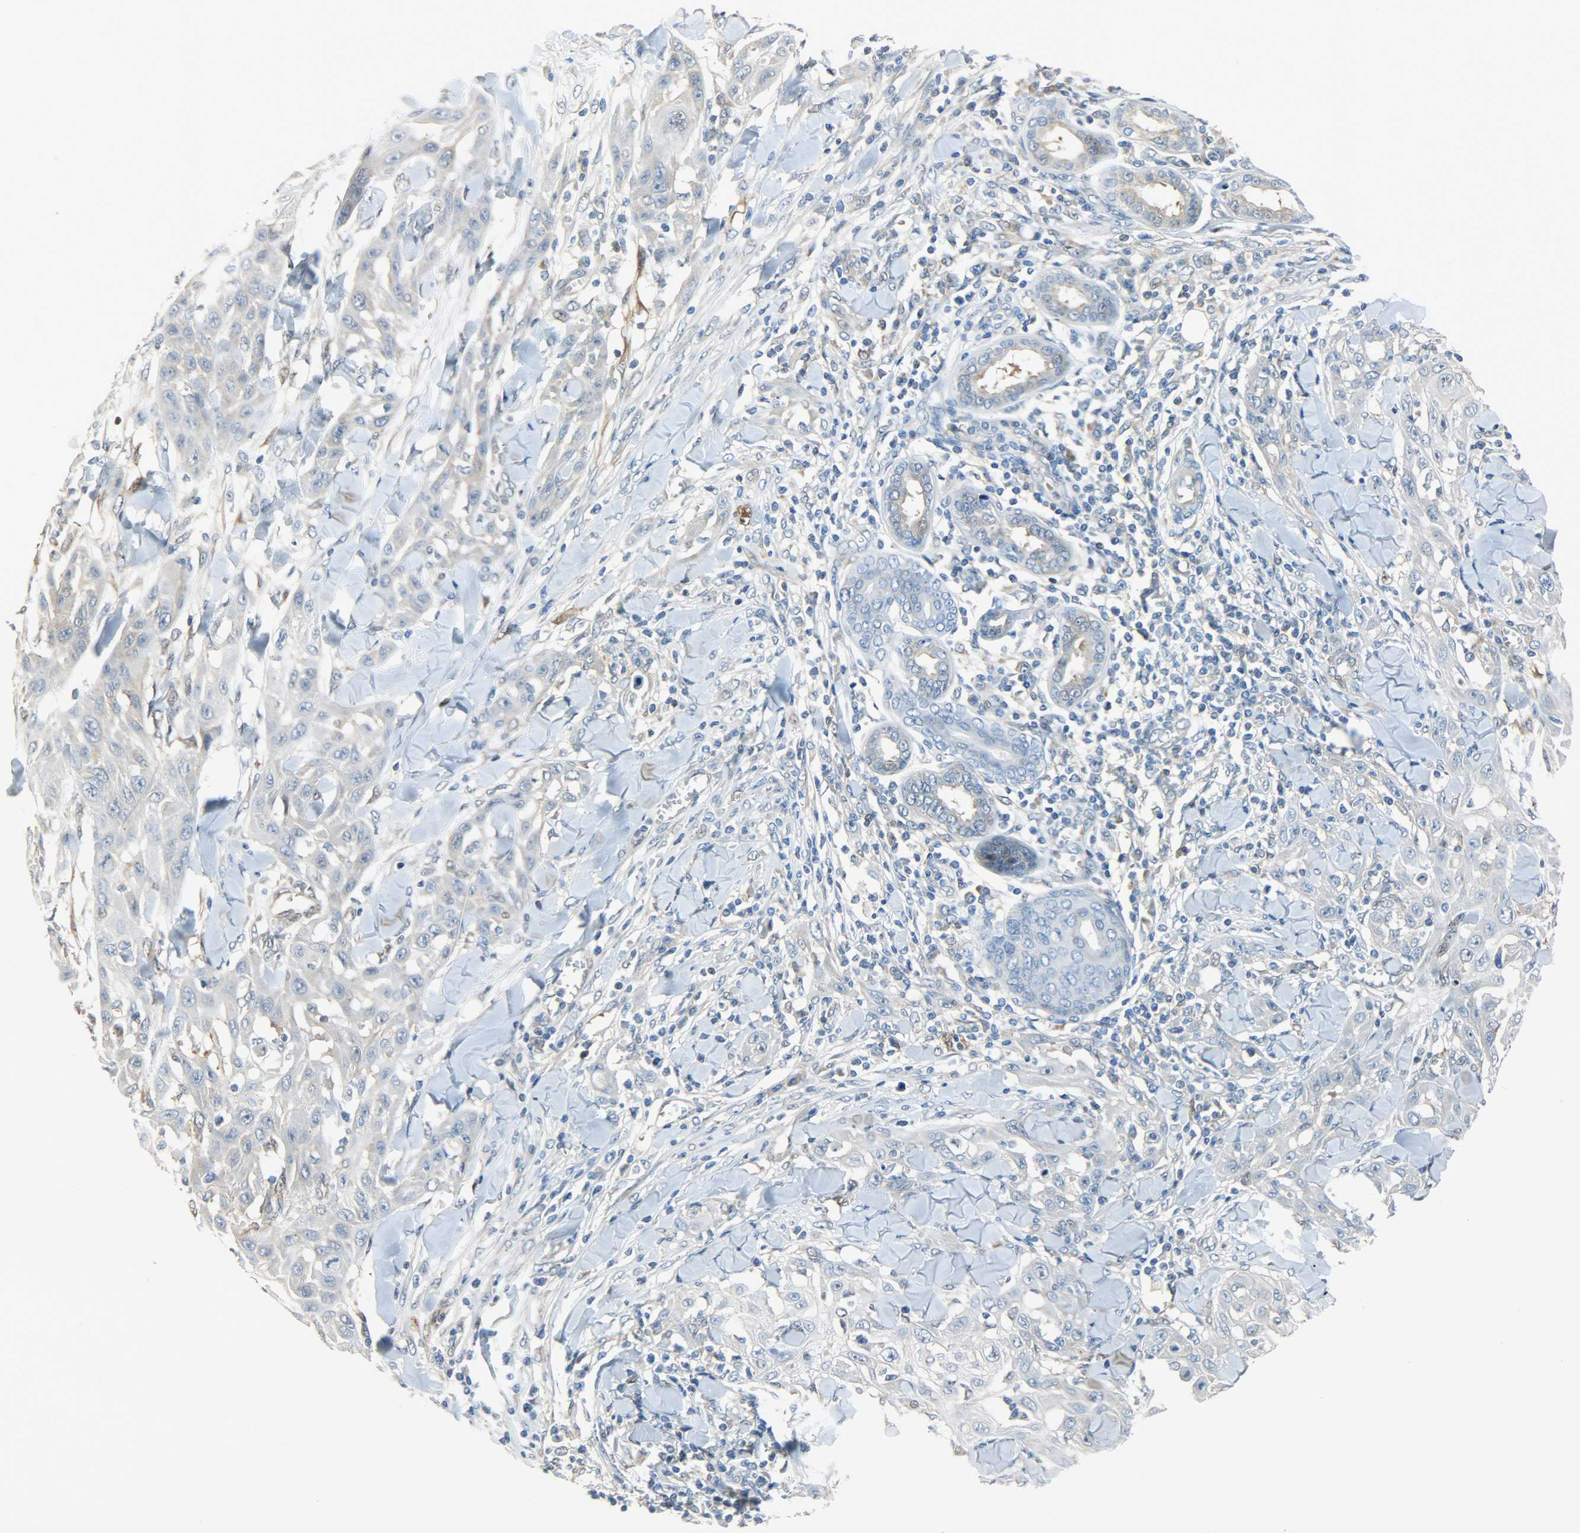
{"staining": {"intensity": "negative", "quantity": "none", "location": "none"}, "tissue": "skin cancer", "cell_type": "Tumor cells", "image_type": "cancer", "snomed": [{"axis": "morphology", "description": "Squamous cell carcinoma, NOS"}, {"axis": "topography", "description": "Skin"}], "caption": "The IHC micrograph has no significant positivity in tumor cells of skin squamous cell carcinoma tissue.", "gene": "EIF4EBP1", "patient": {"sex": "male", "age": 24}}